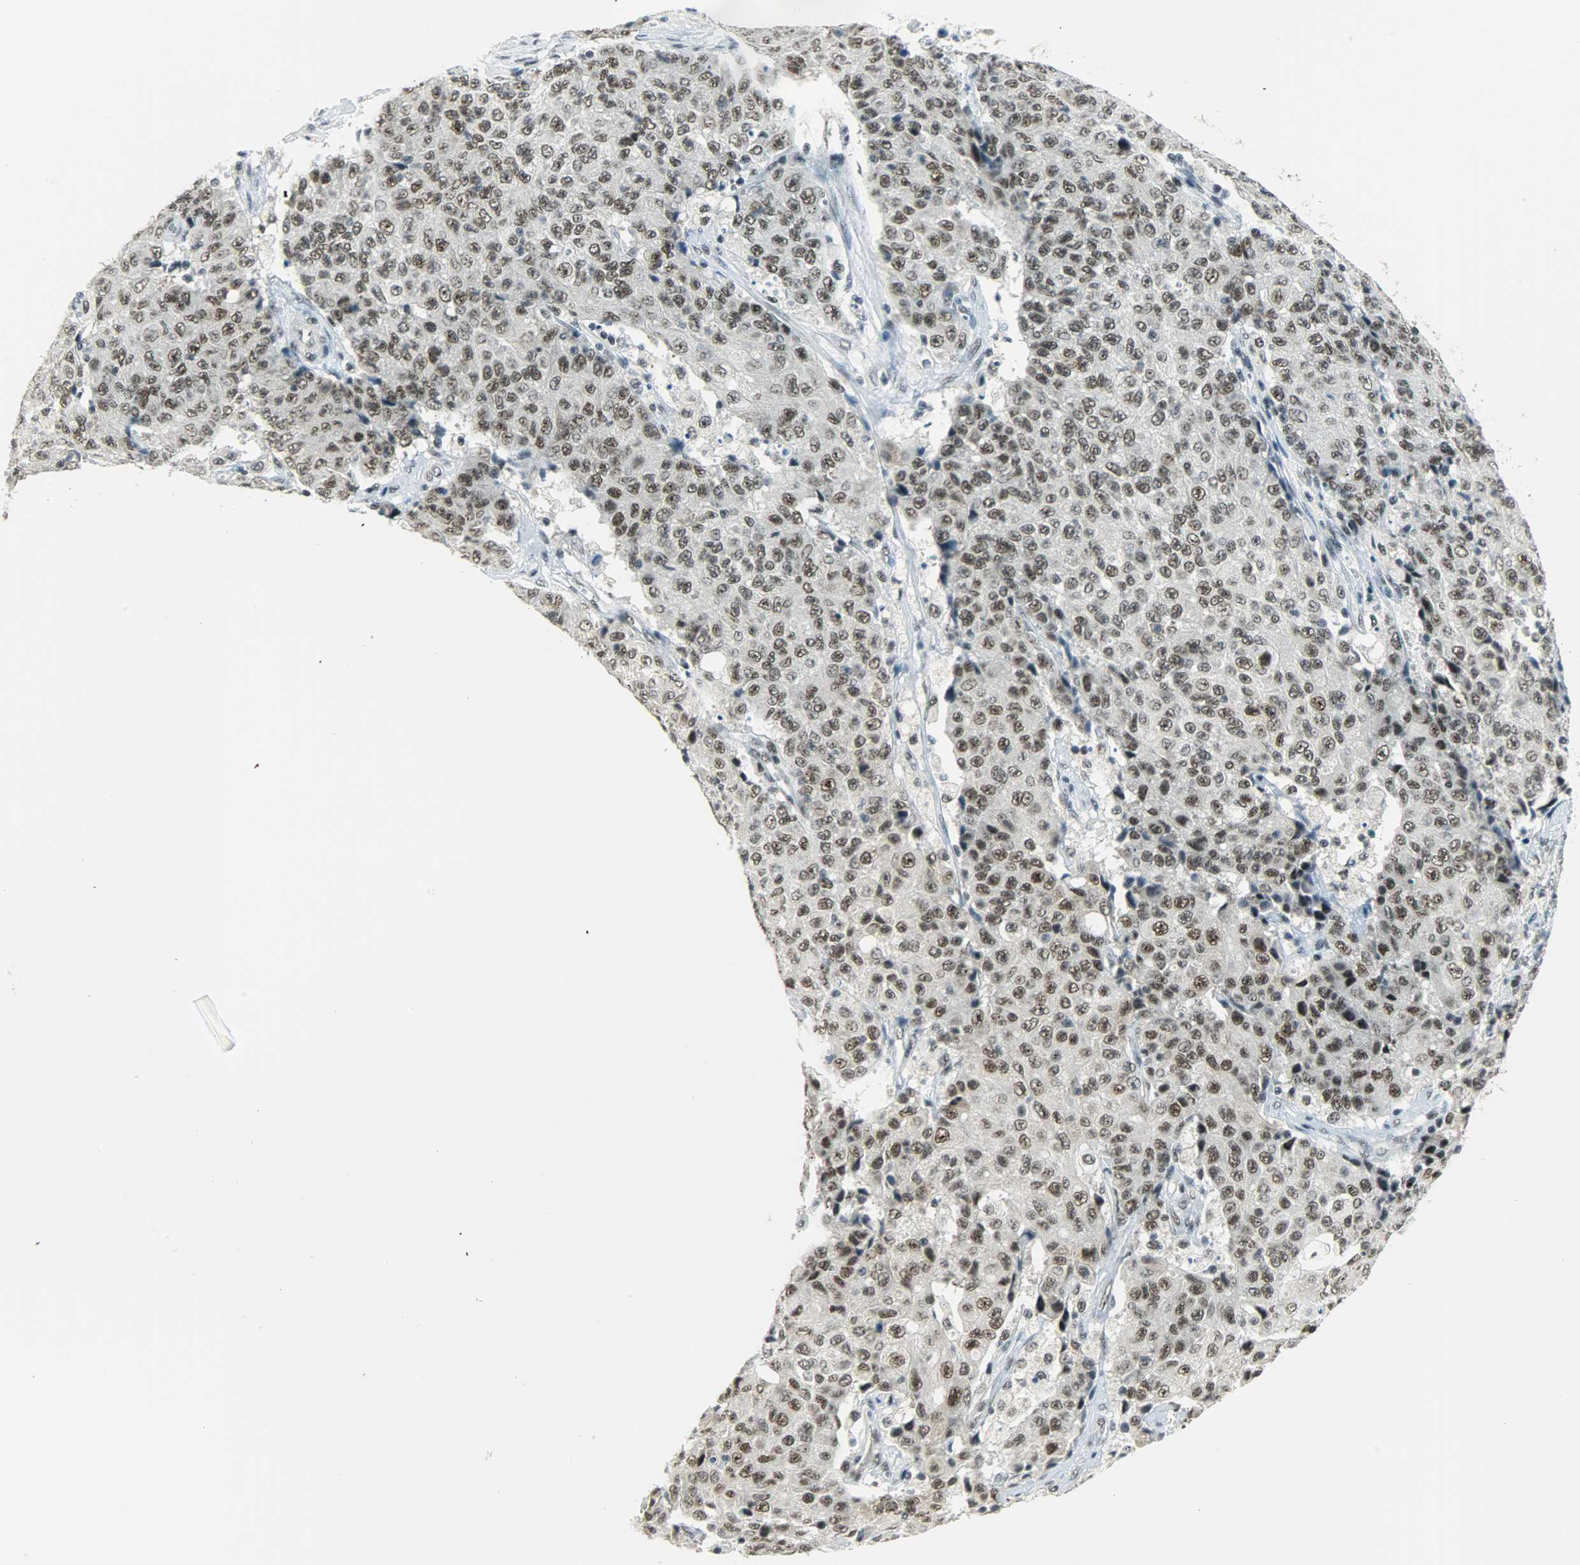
{"staining": {"intensity": "moderate", "quantity": ">75%", "location": "nuclear"}, "tissue": "ovarian cancer", "cell_type": "Tumor cells", "image_type": "cancer", "snomed": [{"axis": "morphology", "description": "Carcinoma, endometroid"}, {"axis": "topography", "description": "Ovary"}], "caption": "Immunohistochemistry (IHC) of ovarian cancer (endometroid carcinoma) exhibits medium levels of moderate nuclear staining in about >75% of tumor cells.", "gene": "SUGP1", "patient": {"sex": "female", "age": 42}}